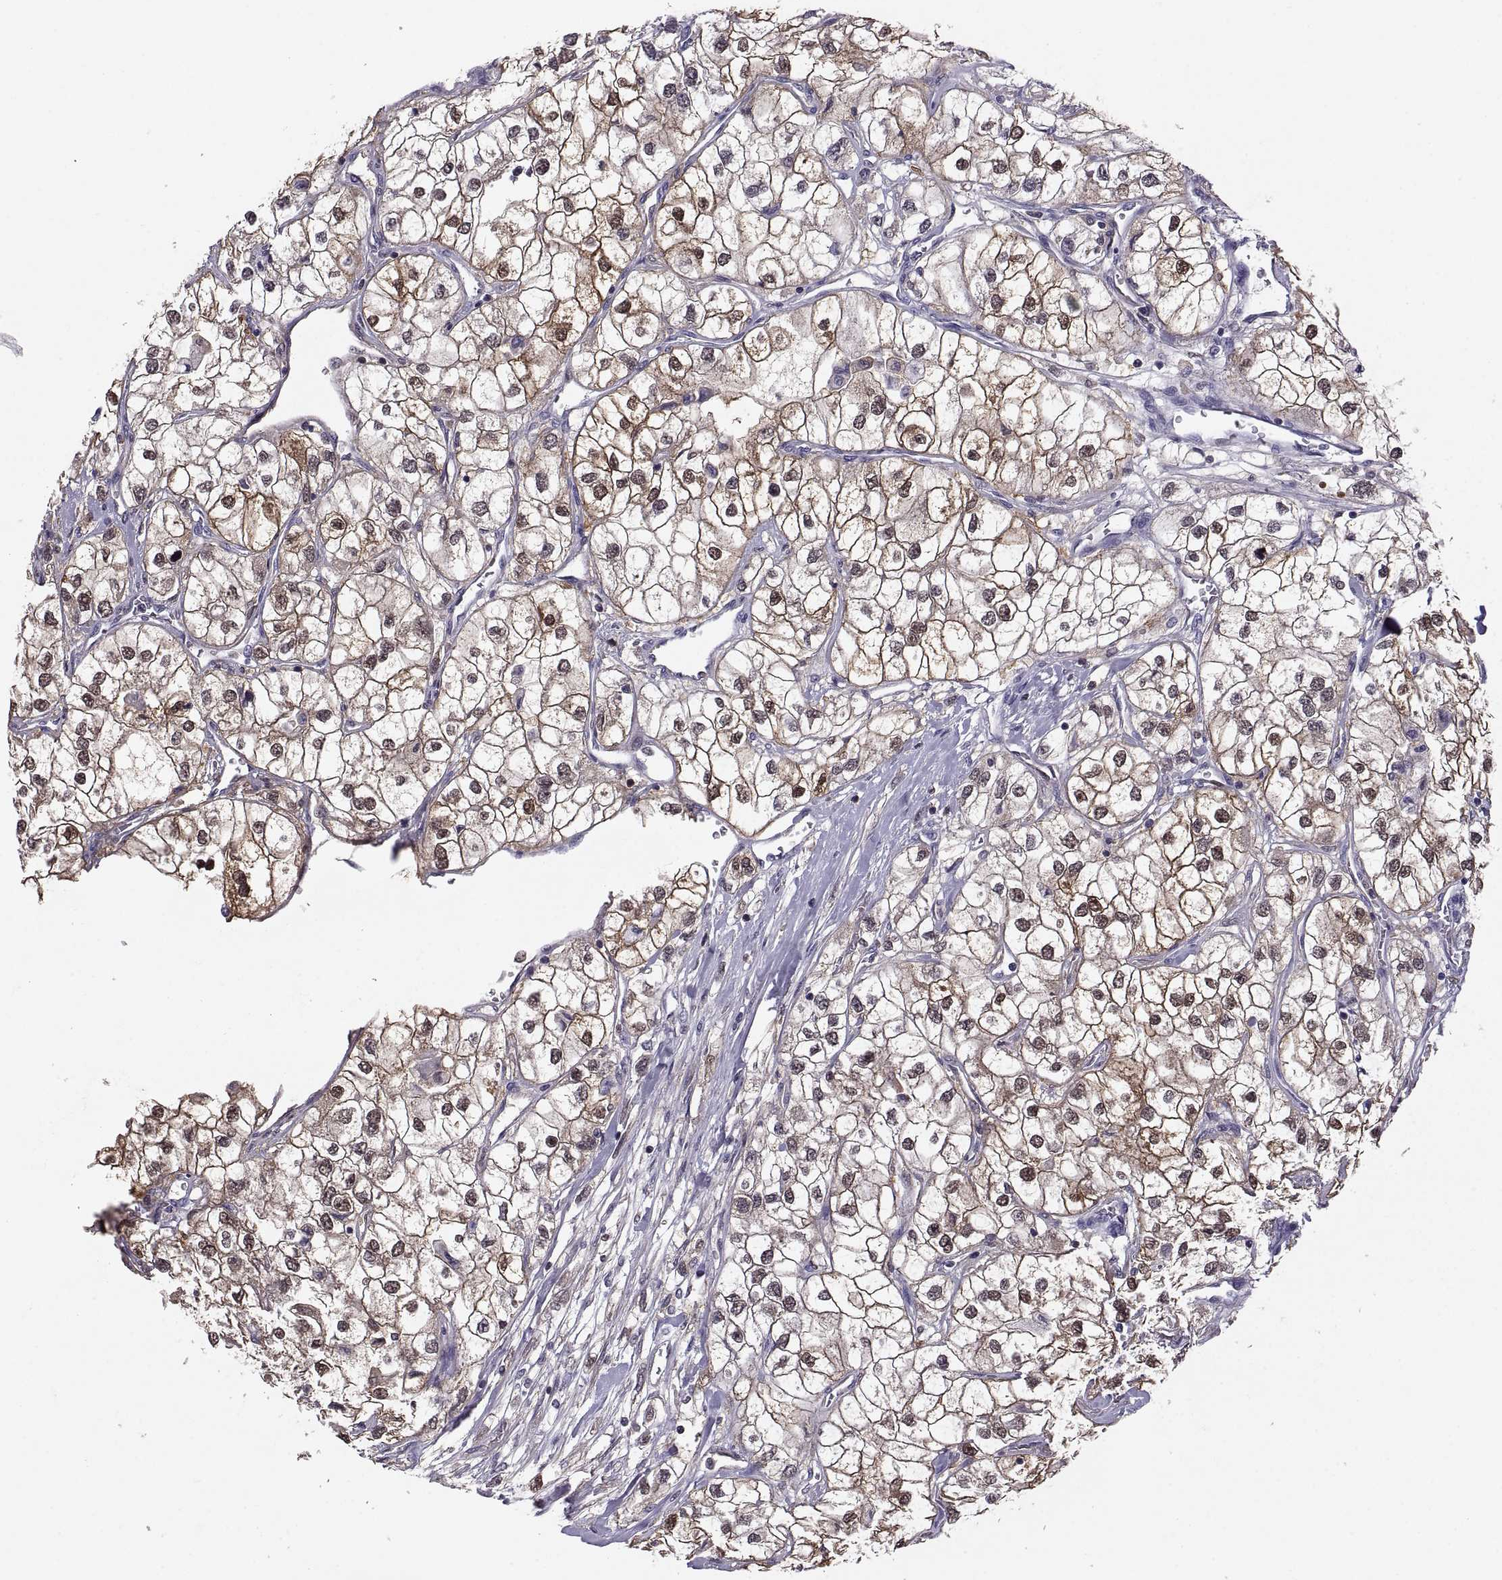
{"staining": {"intensity": "moderate", "quantity": "25%-75%", "location": "cytoplasmic/membranous,nuclear"}, "tissue": "renal cancer", "cell_type": "Tumor cells", "image_type": "cancer", "snomed": [{"axis": "morphology", "description": "Adenocarcinoma, NOS"}, {"axis": "topography", "description": "Kidney"}], "caption": "High-magnification brightfield microscopy of renal cancer stained with DAB (brown) and counterstained with hematoxylin (blue). tumor cells exhibit moderate cytoplasmic/membranous and nuclear positivity is appreciated in approximately25%-75% of cells.", "gene": "FGF9", "patient": {"sex": "male", "age": 59}}